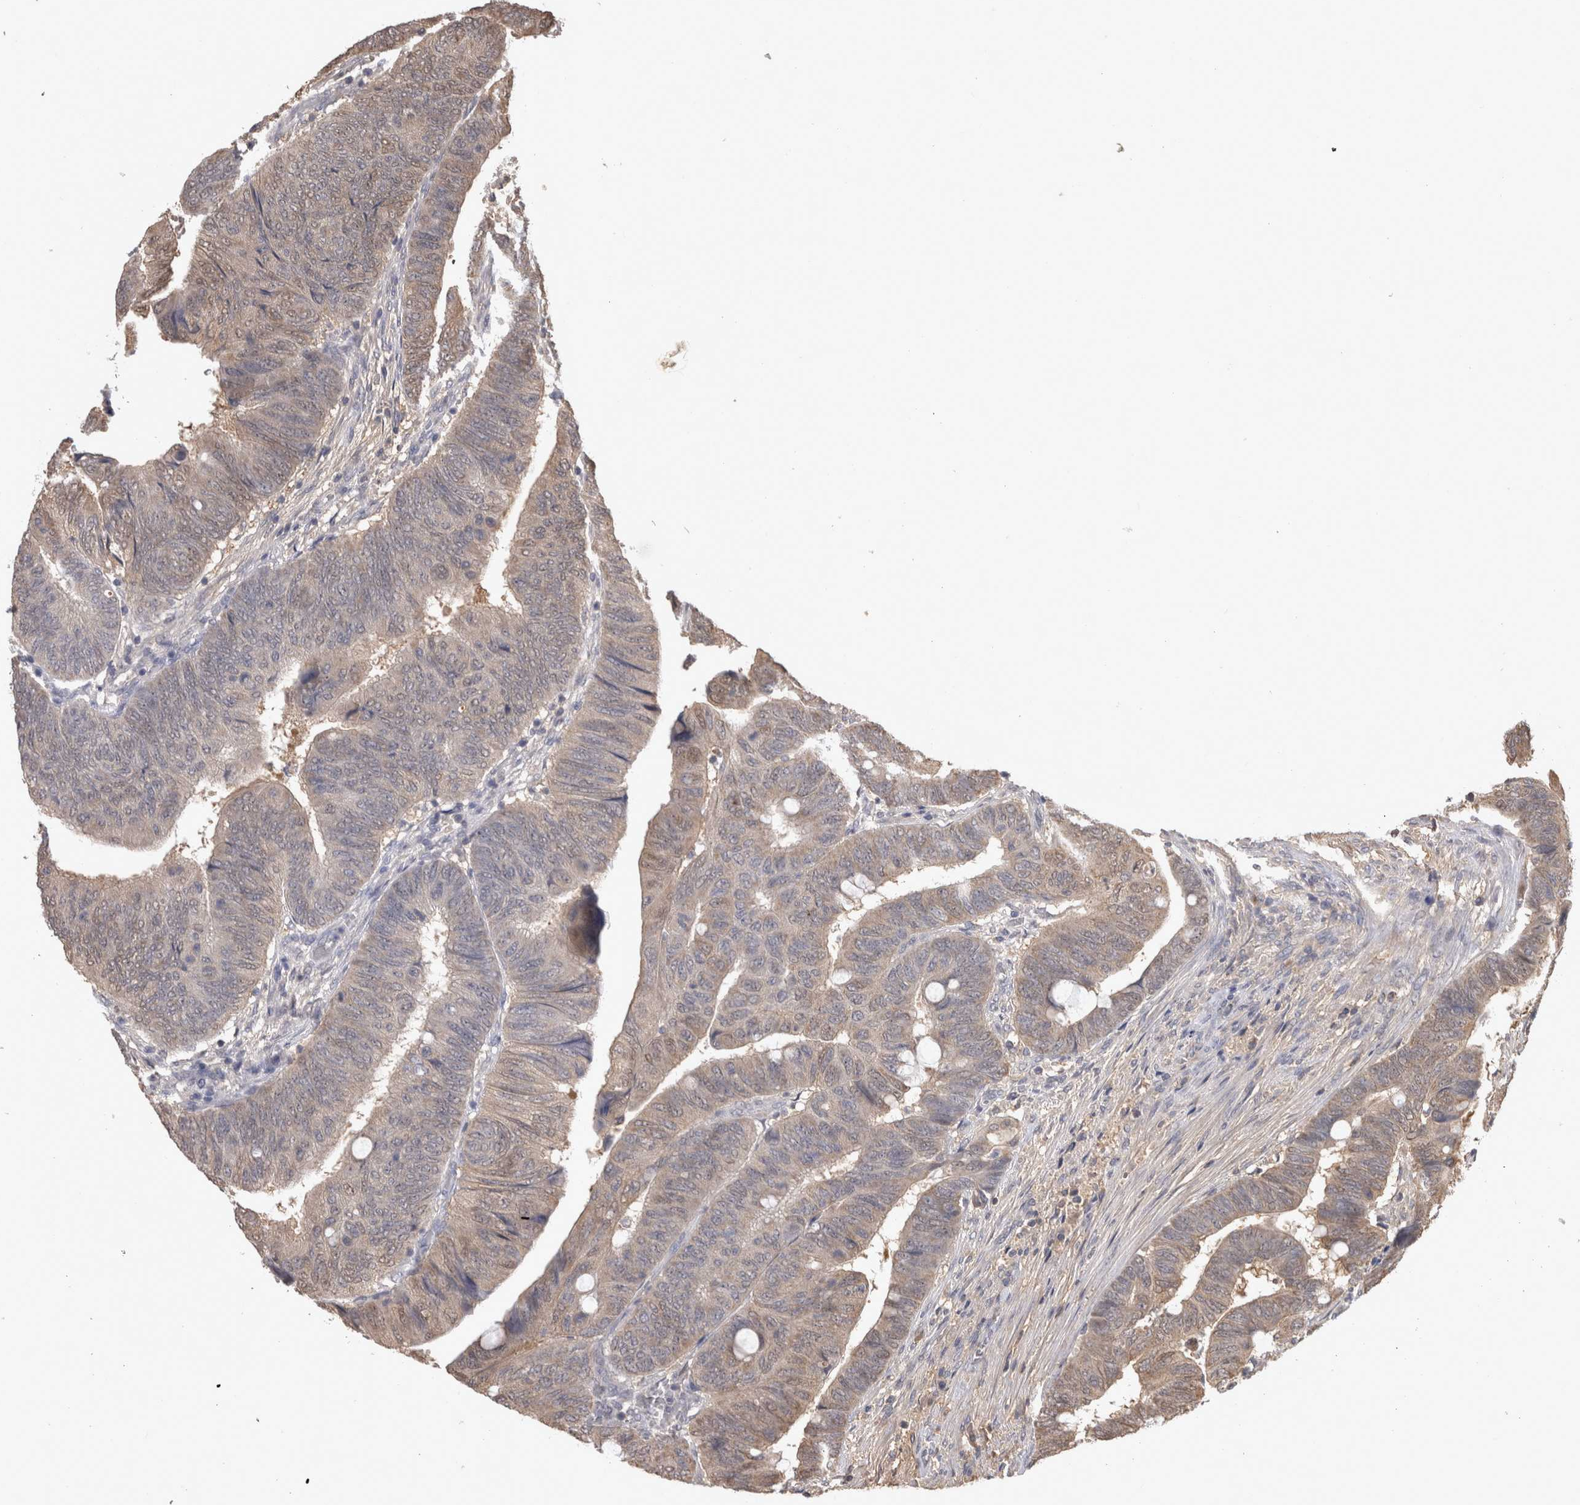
{"staining": {"intensity": "moderate", "quantity": "25%-75%", "location": "cytoplasmic/membranous"}, "tissue": "colorectal cancer", "cell_type": "Tumor cells", "image_type": "cancer", "snomed": [{"axis": "morphology", "description": "Normal tissue, NOS"}, {"axis": "morphology", "description": "Adenocarcinoma, NOS"}, {"axis": "topography", "description": "Rectum"}, {"axis": "topography", "description": "Peripheral nerve tissue"}], "caption": "Immunohistochemistry (IHC) (DAB) staining of human colorectal cancer shows moderate cytoplasmic/membranous protein positivity in approximately 25%-75% of tumor cells.", "gene": "PREP", "patient": {"sex": "male", "age": 92}}